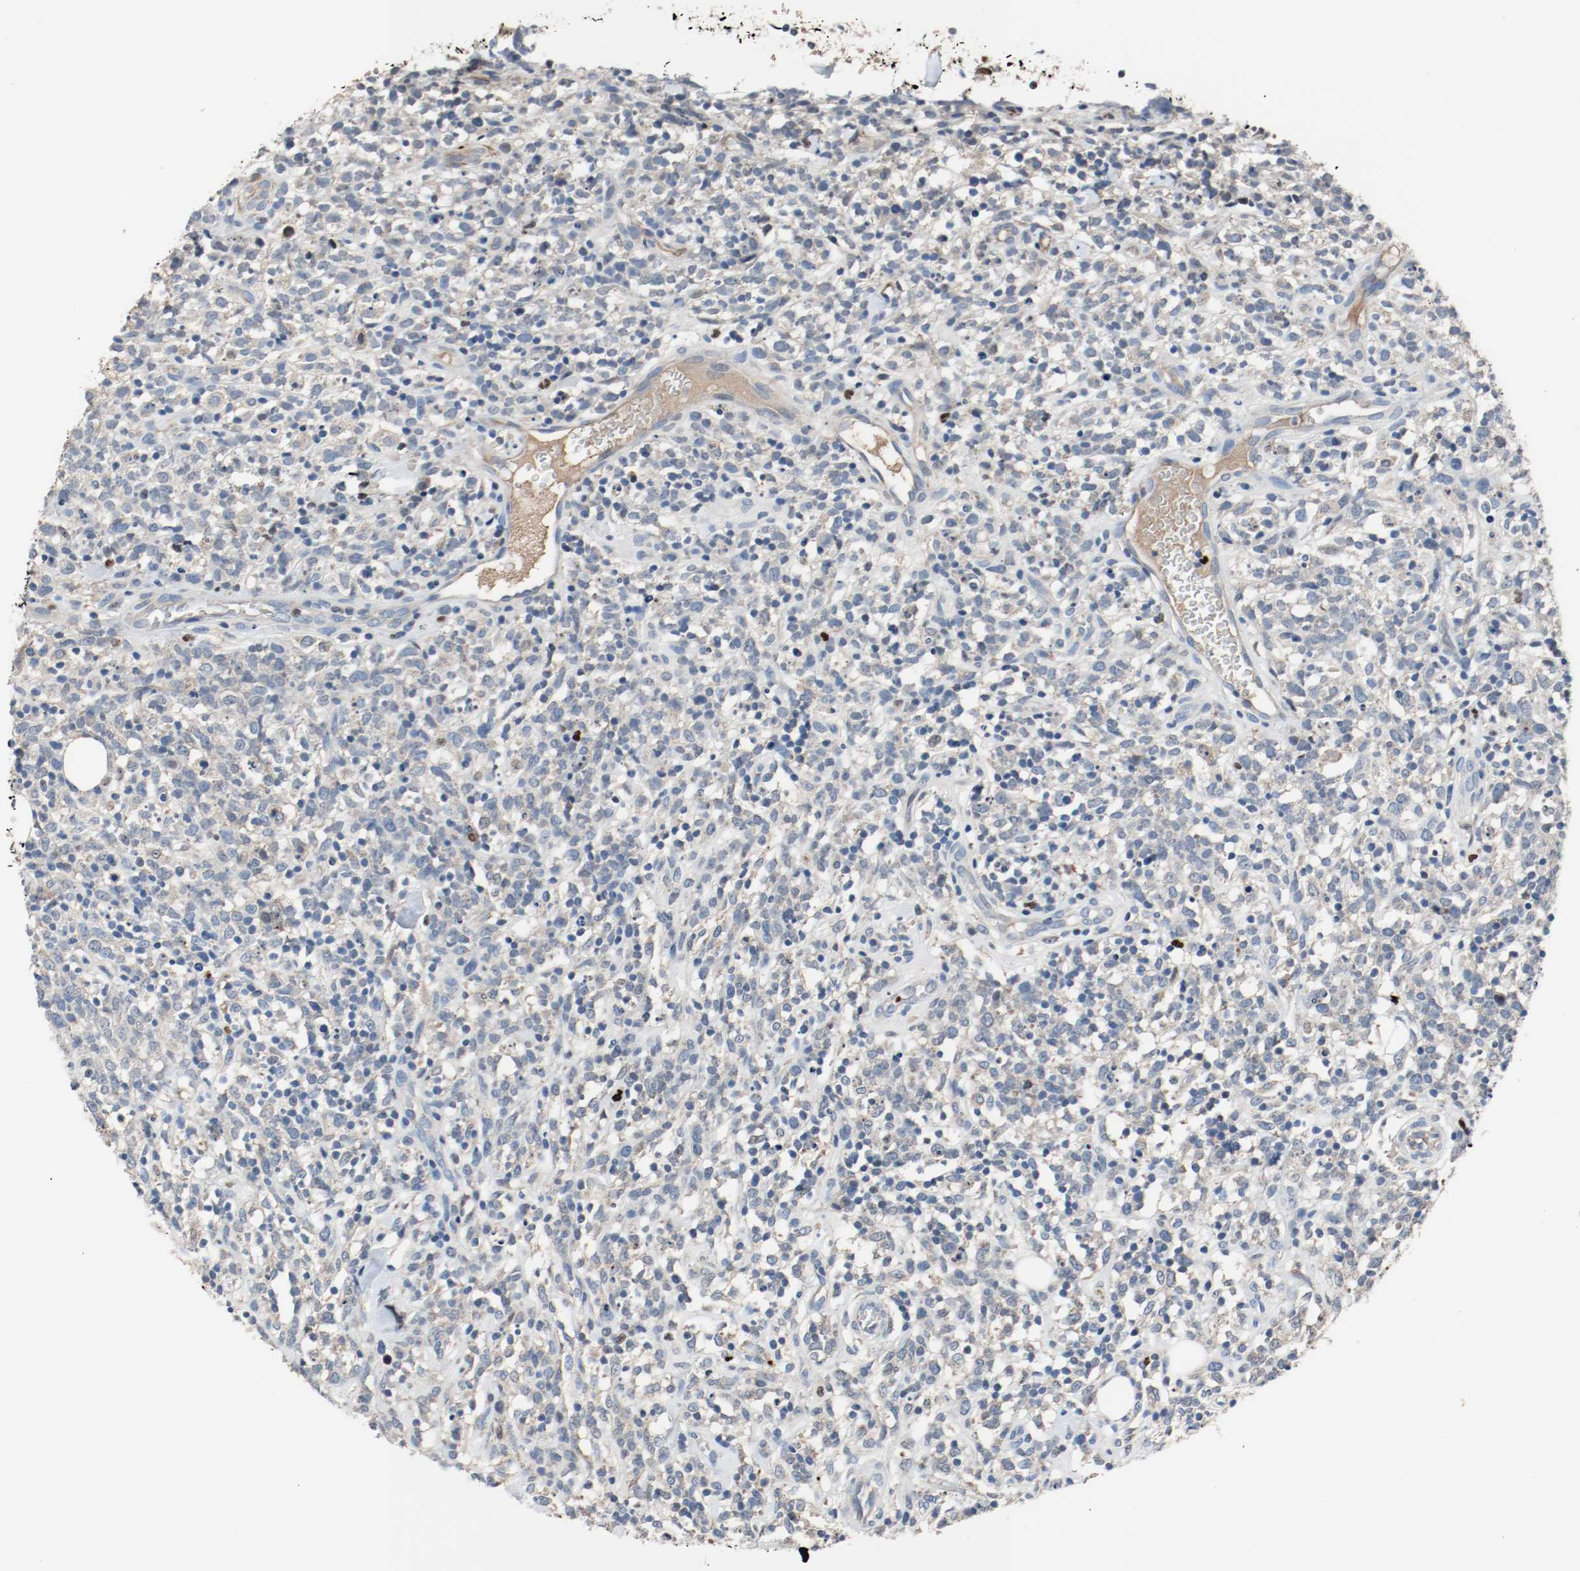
{"staining": {"intensity": "negative", "quantity": "none", "location": "none"}, "tissue": "lymphoma", "cell_type": "Tumor cells", "image_type": "cancer", "snomed": [{"axis": "morphology", "description": "Malignant lymphoma, non-Hodgkin's type, High grade"}, {"axis": "topography", "description": "Lymph node"}], "caption": "Immunohistochemistry of lymphoma displays no staining in tumor cells. (DAB (3,3'-diaminobenzidine) immunohistochemistry (IHC), high magnification).", "gene": "BLK", "patient": {"sex": "female", "age": 73}}